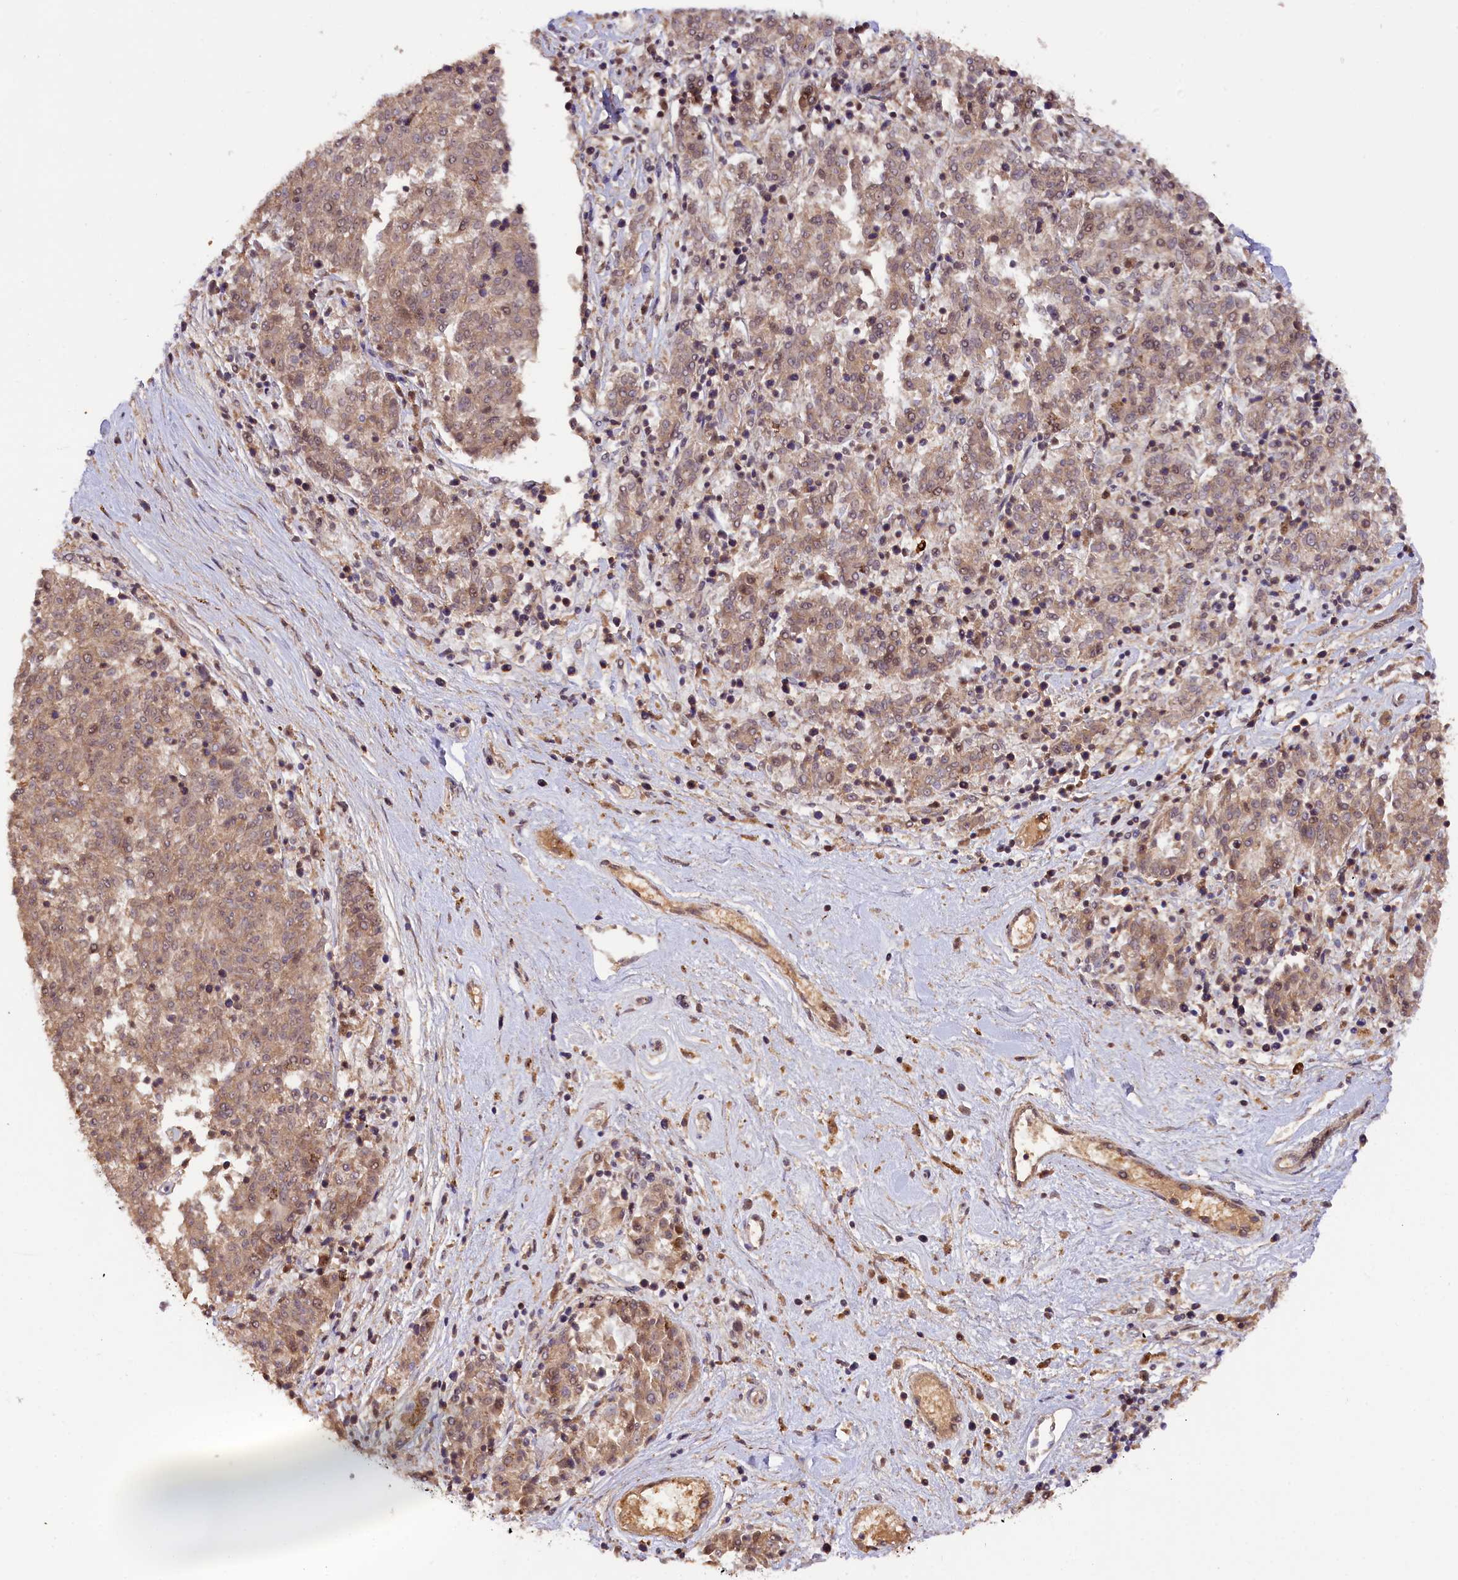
{"staining": {"intensity": "moderate", "quantity": "<25%", "location": "cytoplasmic/membranous"}, "tissue": "melanoma", "cell_type": "Tumor cells", "image_type": "cancer", "snomed": [{"axis": "morphology", "description": "Malignant melanoma, NOS"}, {"axis": "topography", "description": "Skin"}], "caption": "Melanoma stained with a protein marker exhibits moderate staining in tumor cells.", "gene": "ZNF480", "patient": {"sex": "female", "age": 72}}